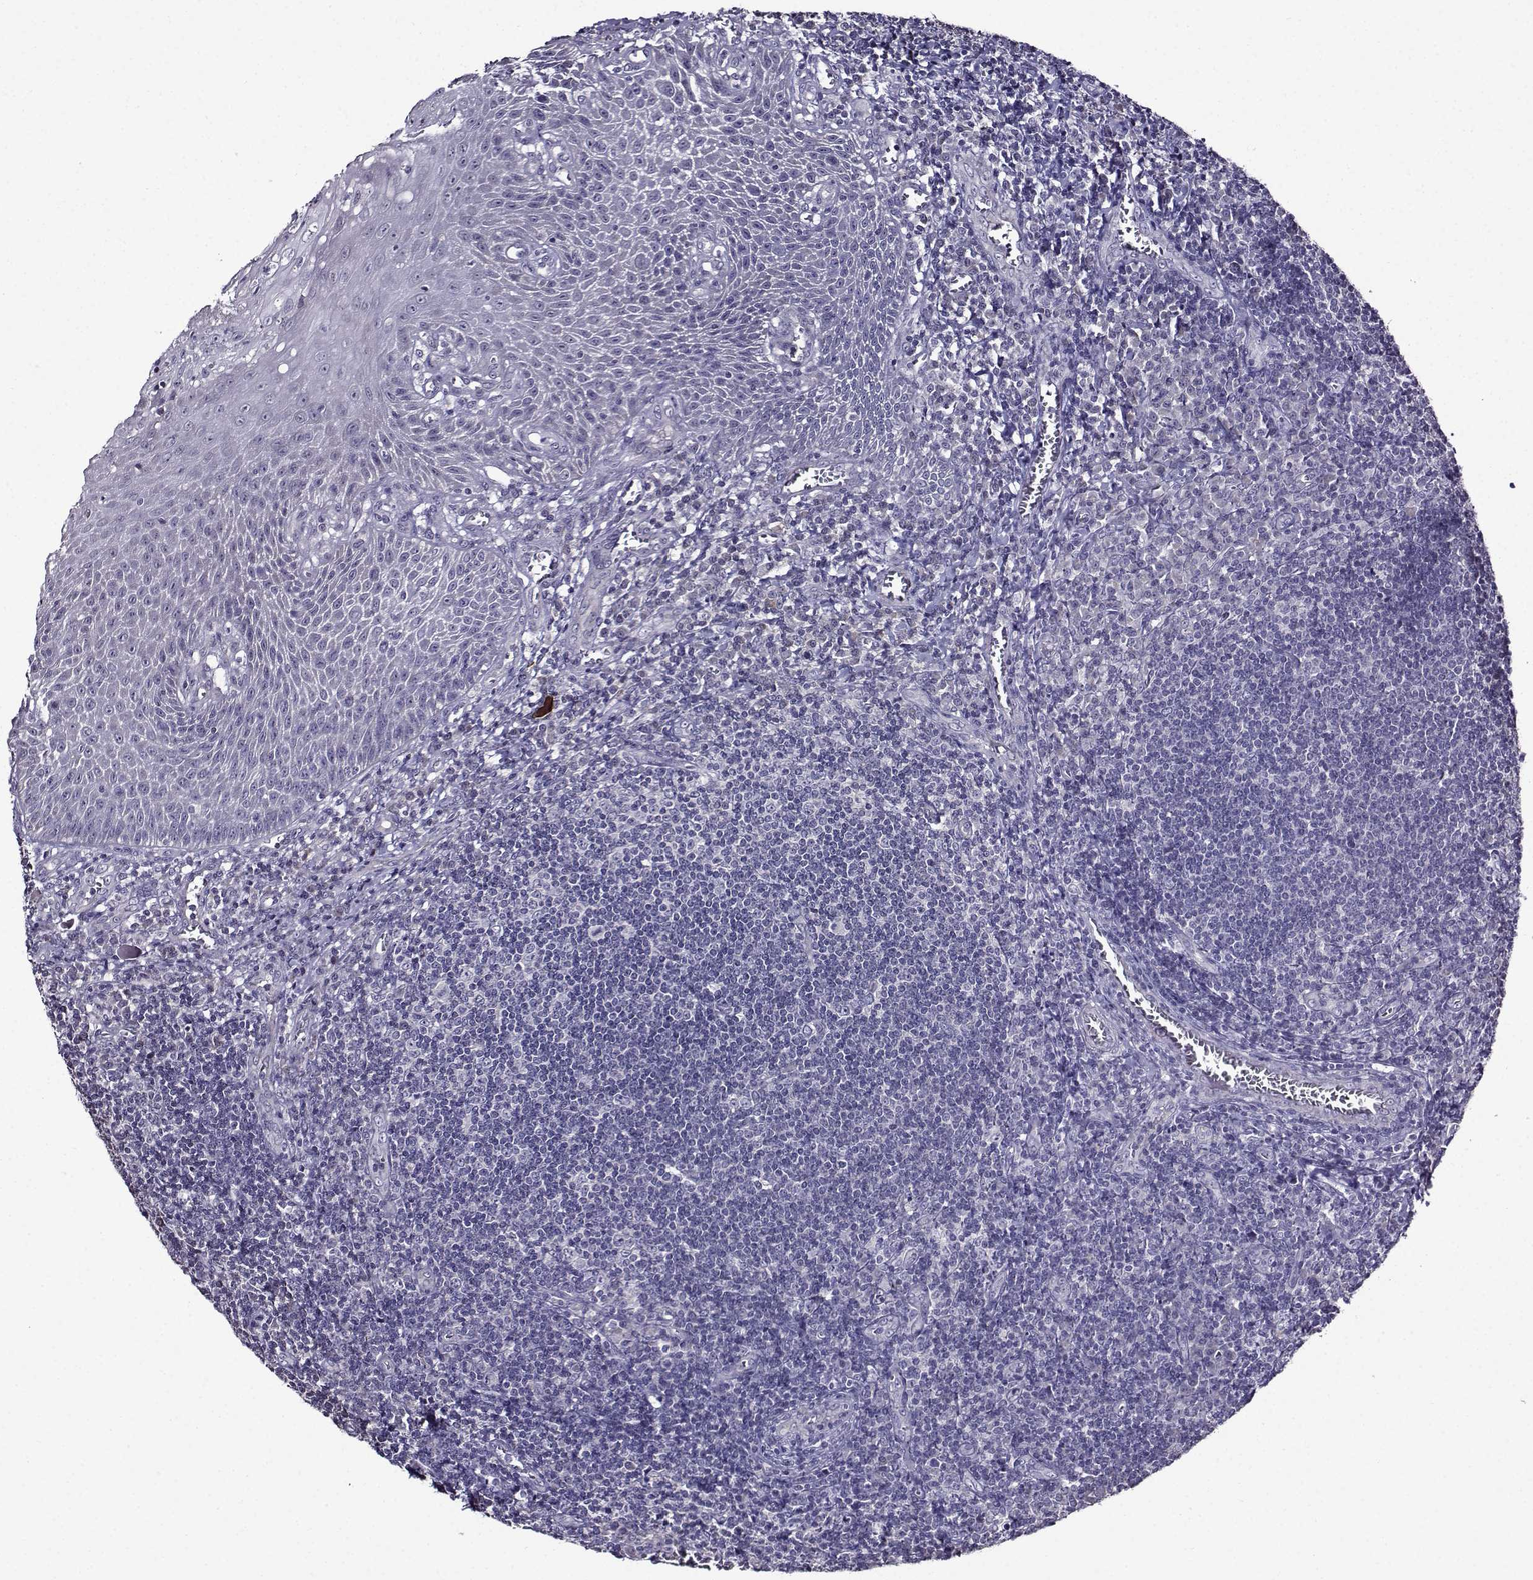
{"staining": {"intensity": "negative", "quantity": "none", "location": "none"}, "tissue": "tonsil", "cell_type": "Germinal center cells", "image_type": "normal", "snomed": [{"axis": "morphology", "description": "Normal tissue, NOS"}, {"axis": "topography", "description": "Tonsil"}], "caption": "Immunohistochemistry image of normal human tonsil stained for a protein (brown), which reveals no positivity in germinal center cells.", "gene": "TMEM266", "patient": {"sex": "male", "age": 33}}